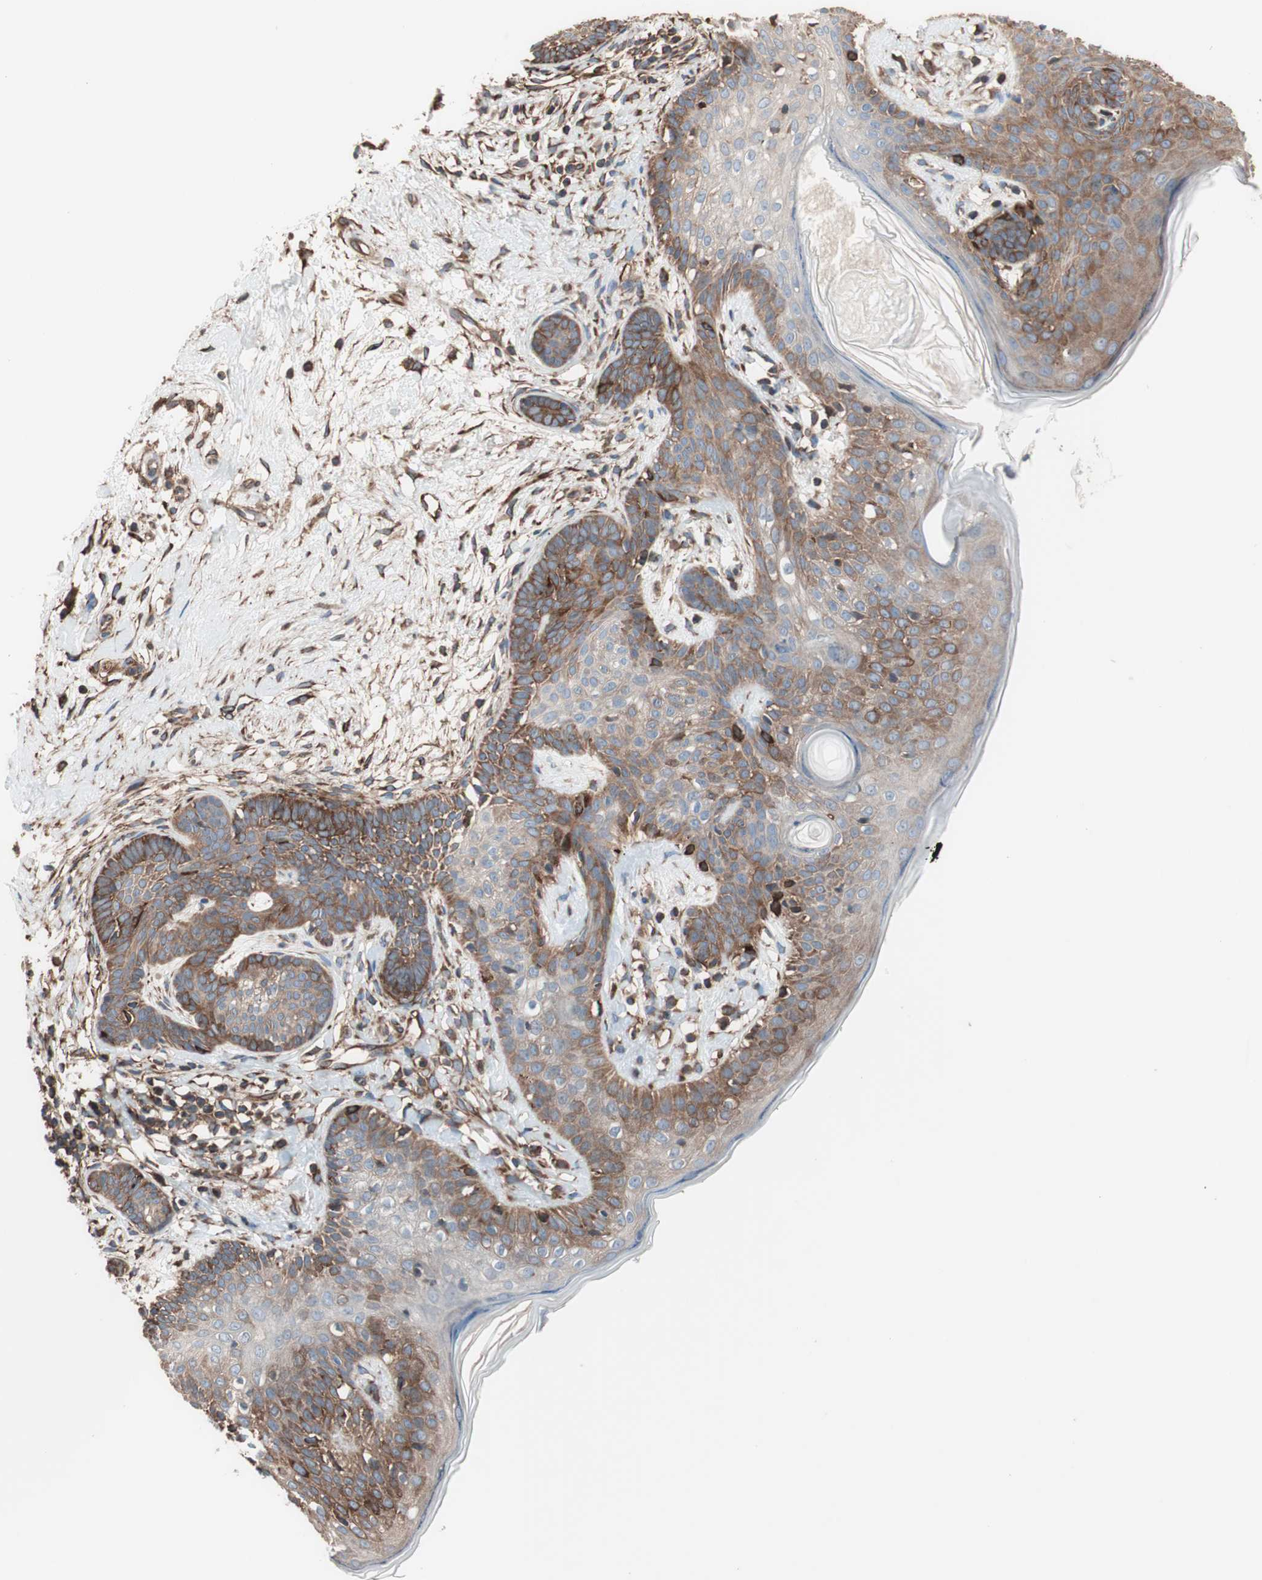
{"staining": {"intensity": "moderate", "quantity": ">75%", "location": "cytoplasmic/membranous"}, "tissue": "skin cancer", "cell_type": "Tumor cells", "image_type": "cancer", "snomed": [{"axis": "morphology", "description": "Developmental malformation"}, {"axis": "morphology", "description": "Basal cell carcinoma"}, {"axis": "topography", "description": "Skin"}], "caption": "This is an image of immunohistochemistry (IHC) staining of skin cancer, which shows moderate positivity in the cytoplasmic/membranous of tumor cells.", "gene": "GPSM2", "patient": {"sex": "female", "age": 62}}